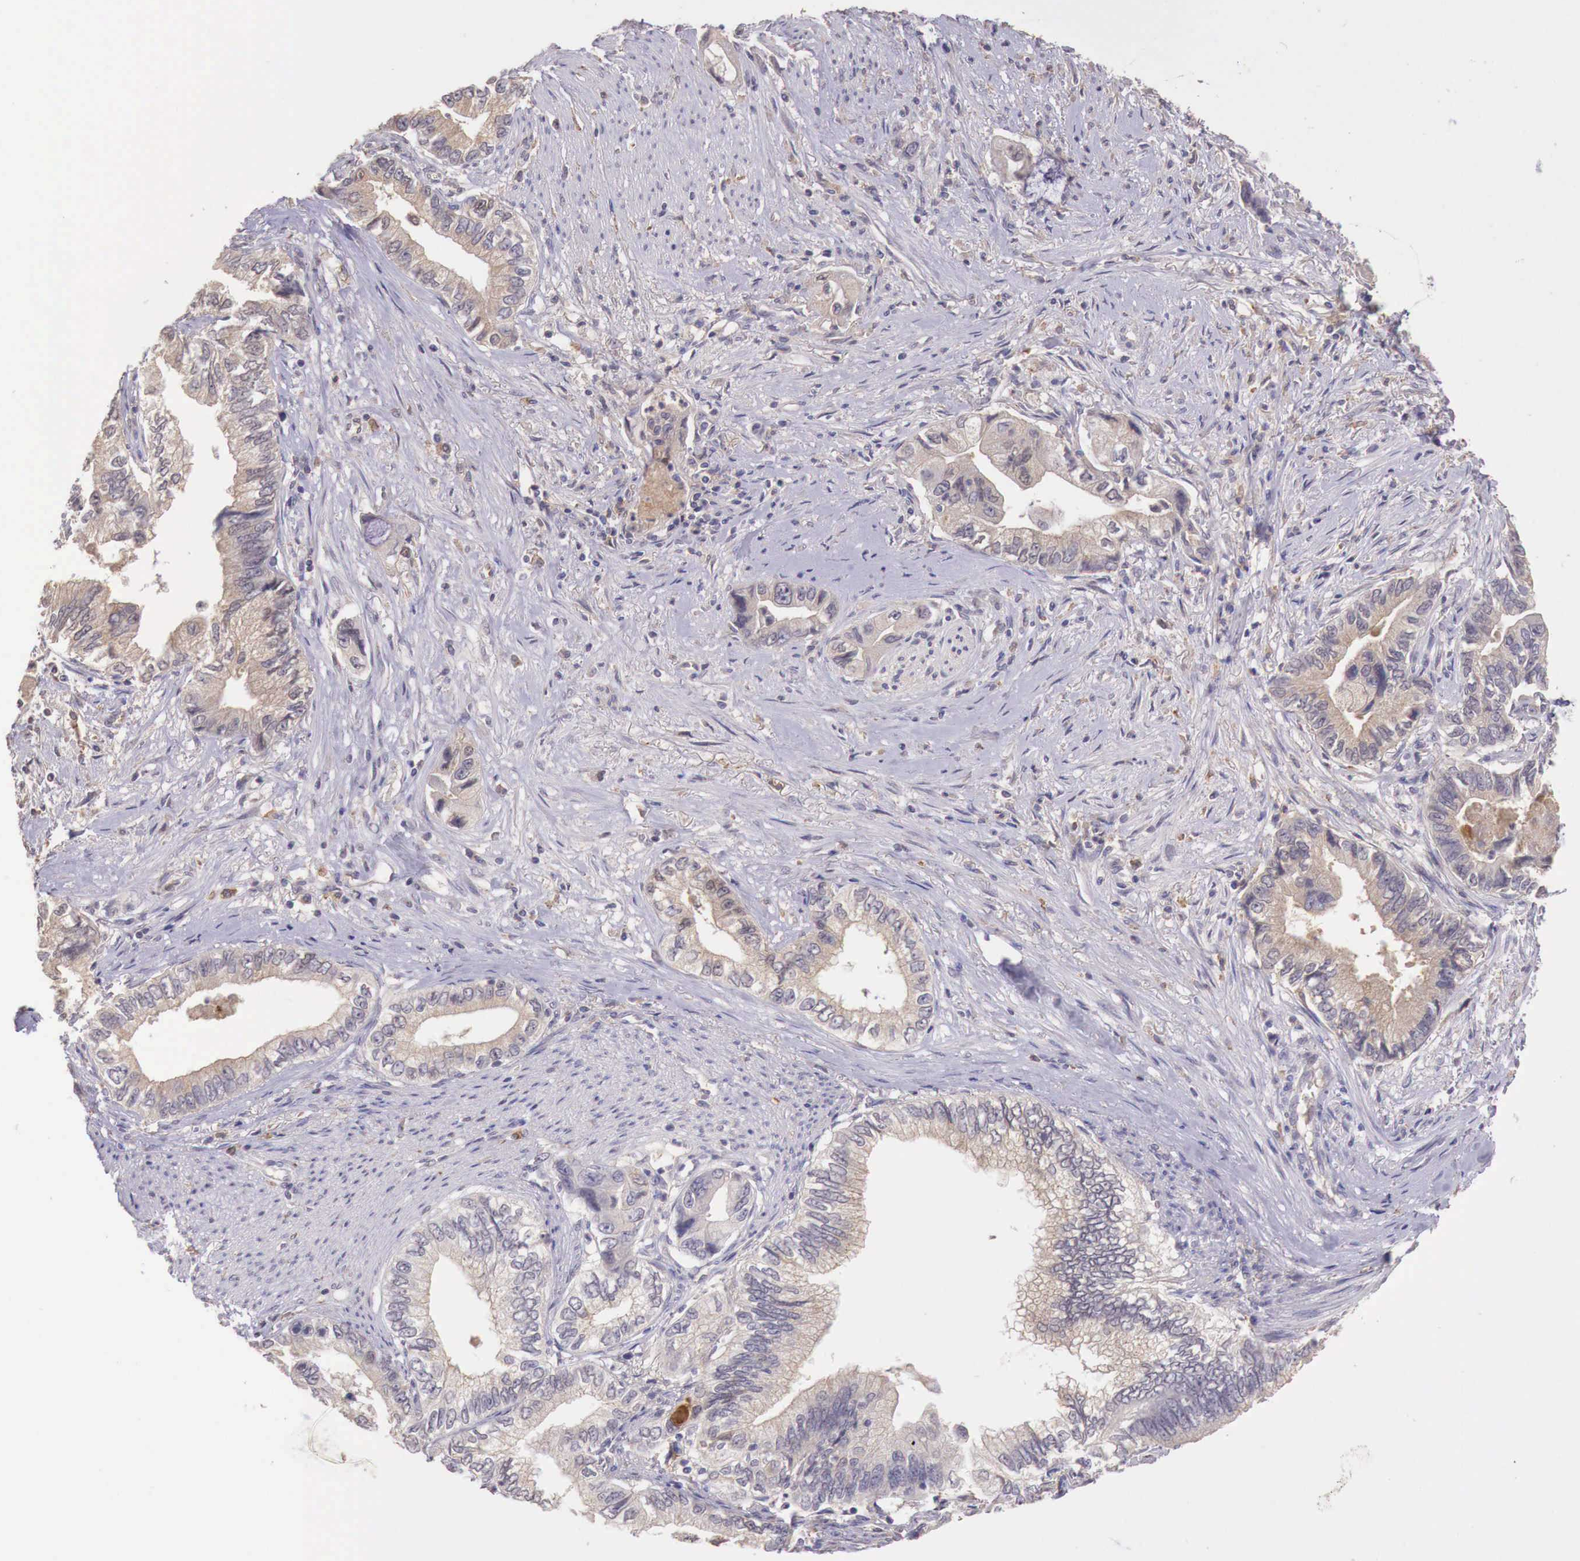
{"staining": {"intensity": "weak", "quantity": ">75%", "location": "cytoplasmic/membranous"}, "tissue": "pancreatic cancer", "cell_type": "Tumor cells", "image_type": "cancer", "snomed": [{"axis": "morphology", "description": "Adenocarcinoma, NOS"}, {"axis": "topography", "description": "Pancreas"}, {"axis": "topography", "description": "Stomach, upper"}], "caption": "Weak cytoplasmic/membranous positivity is present in about >75% of tumor cells in adenocarcinoma (pancreatic). (Stains: DAB in brown, nuclei in blue, Microscopy: brightfield microscopy at high magnification).", "gene": "CHRDL1", "patient": {"sex": "male", "age": 77}}